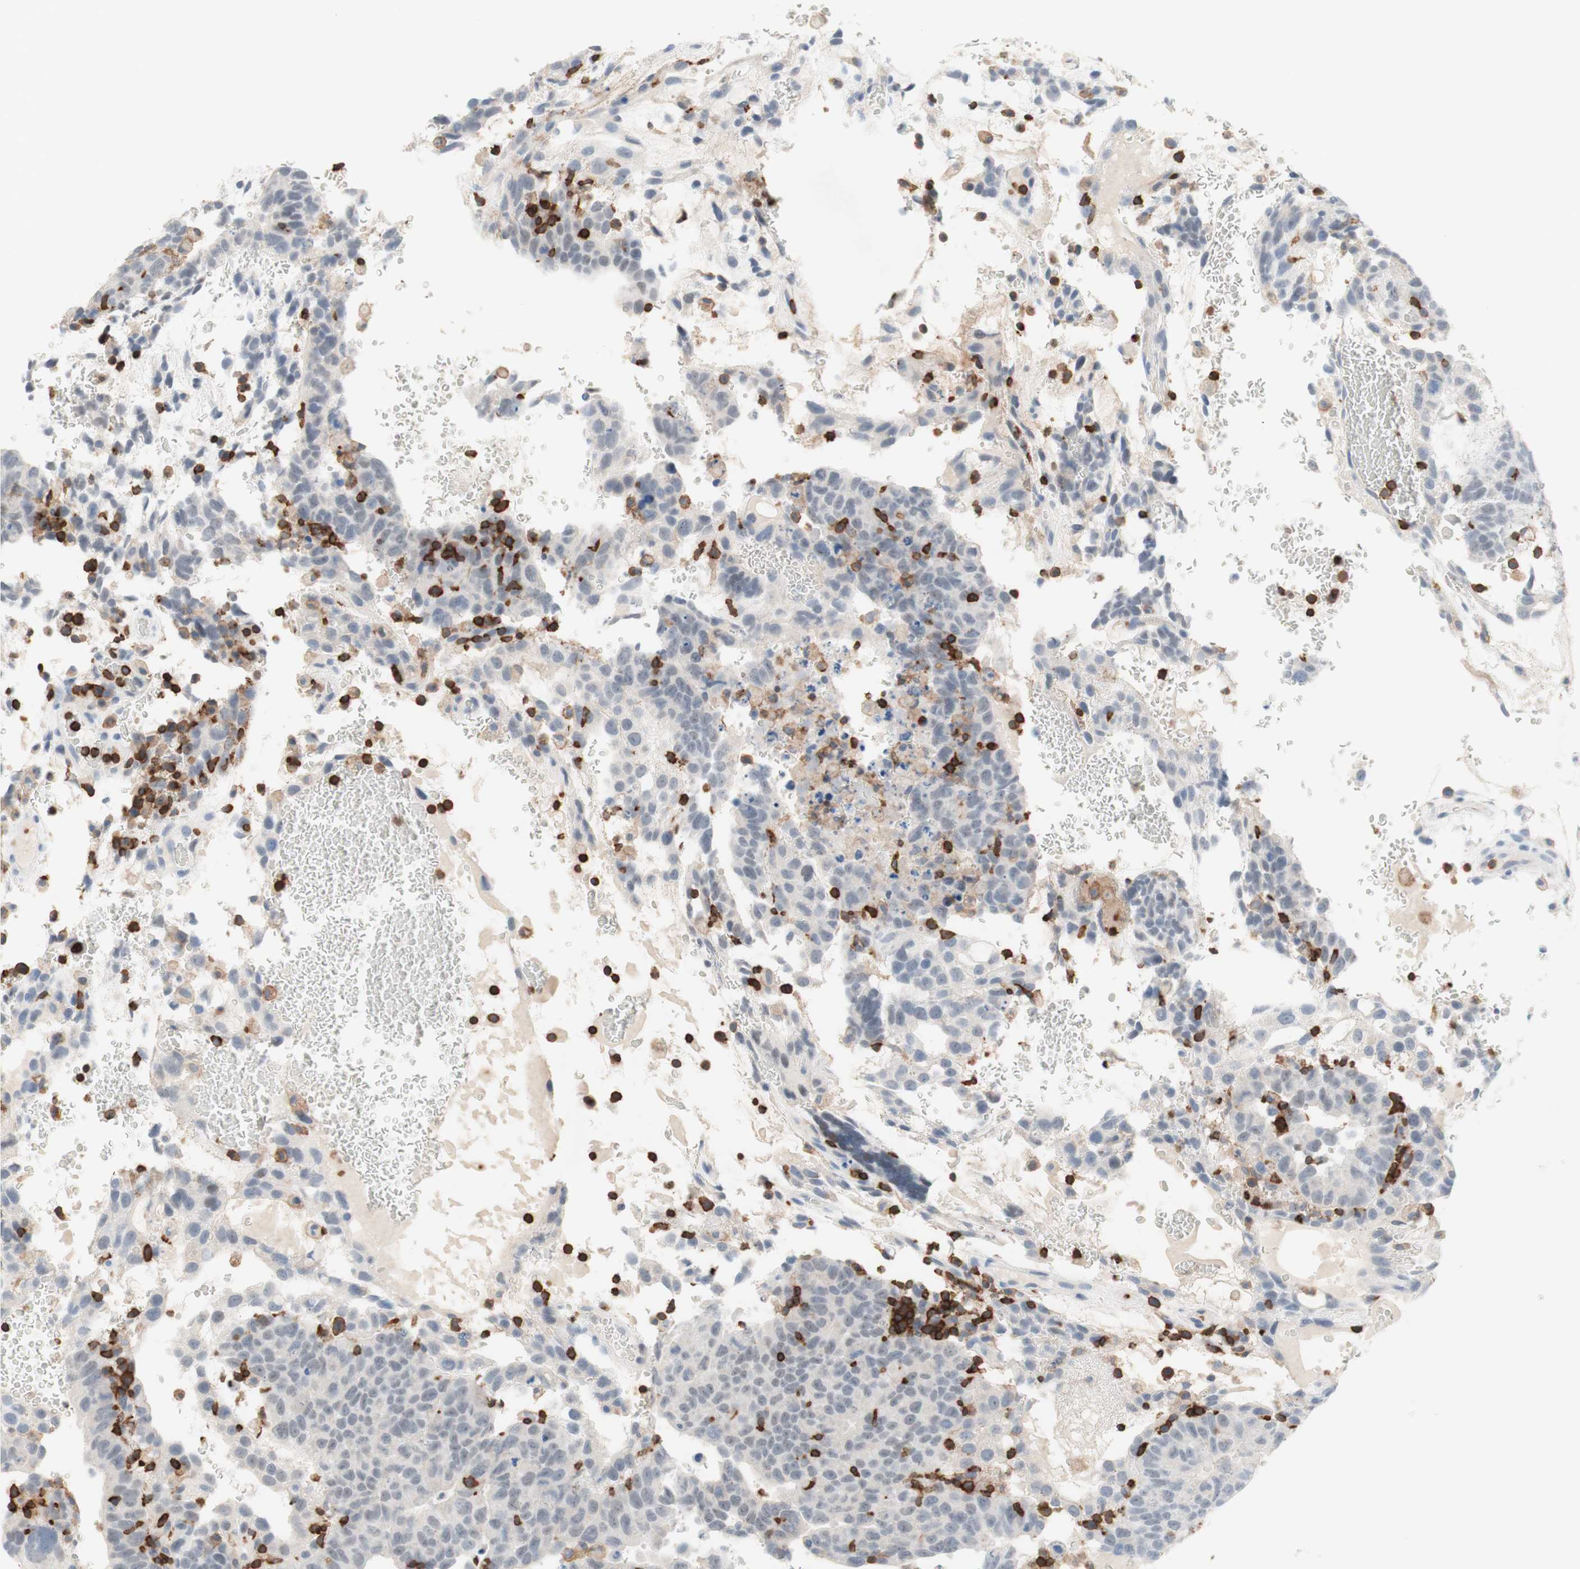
{"staining": {"intensity": "negative", "quantity": "none", "location": "none"}, "tissue": "testis cancer", "cell_type": "Tumor cells", "image_type": "cancer", "snomed": [{"axis": "morphology", "description": "Seminoma, NOS"}, {"axis": "morphology", "description": "Carcinoma, Embryonal, NOS"}, {"axis": "topography", "description": "Testis"}], "caption": "This histopathology image is of embryonal carcinoma (testis) stained with immunohistochemistry to label a protein in brown with the nuclei are counter-stained blue. There is no expression in tumor cells.", "gene": "SPINK6", "patient": {"sex": "male", "age": 52}}